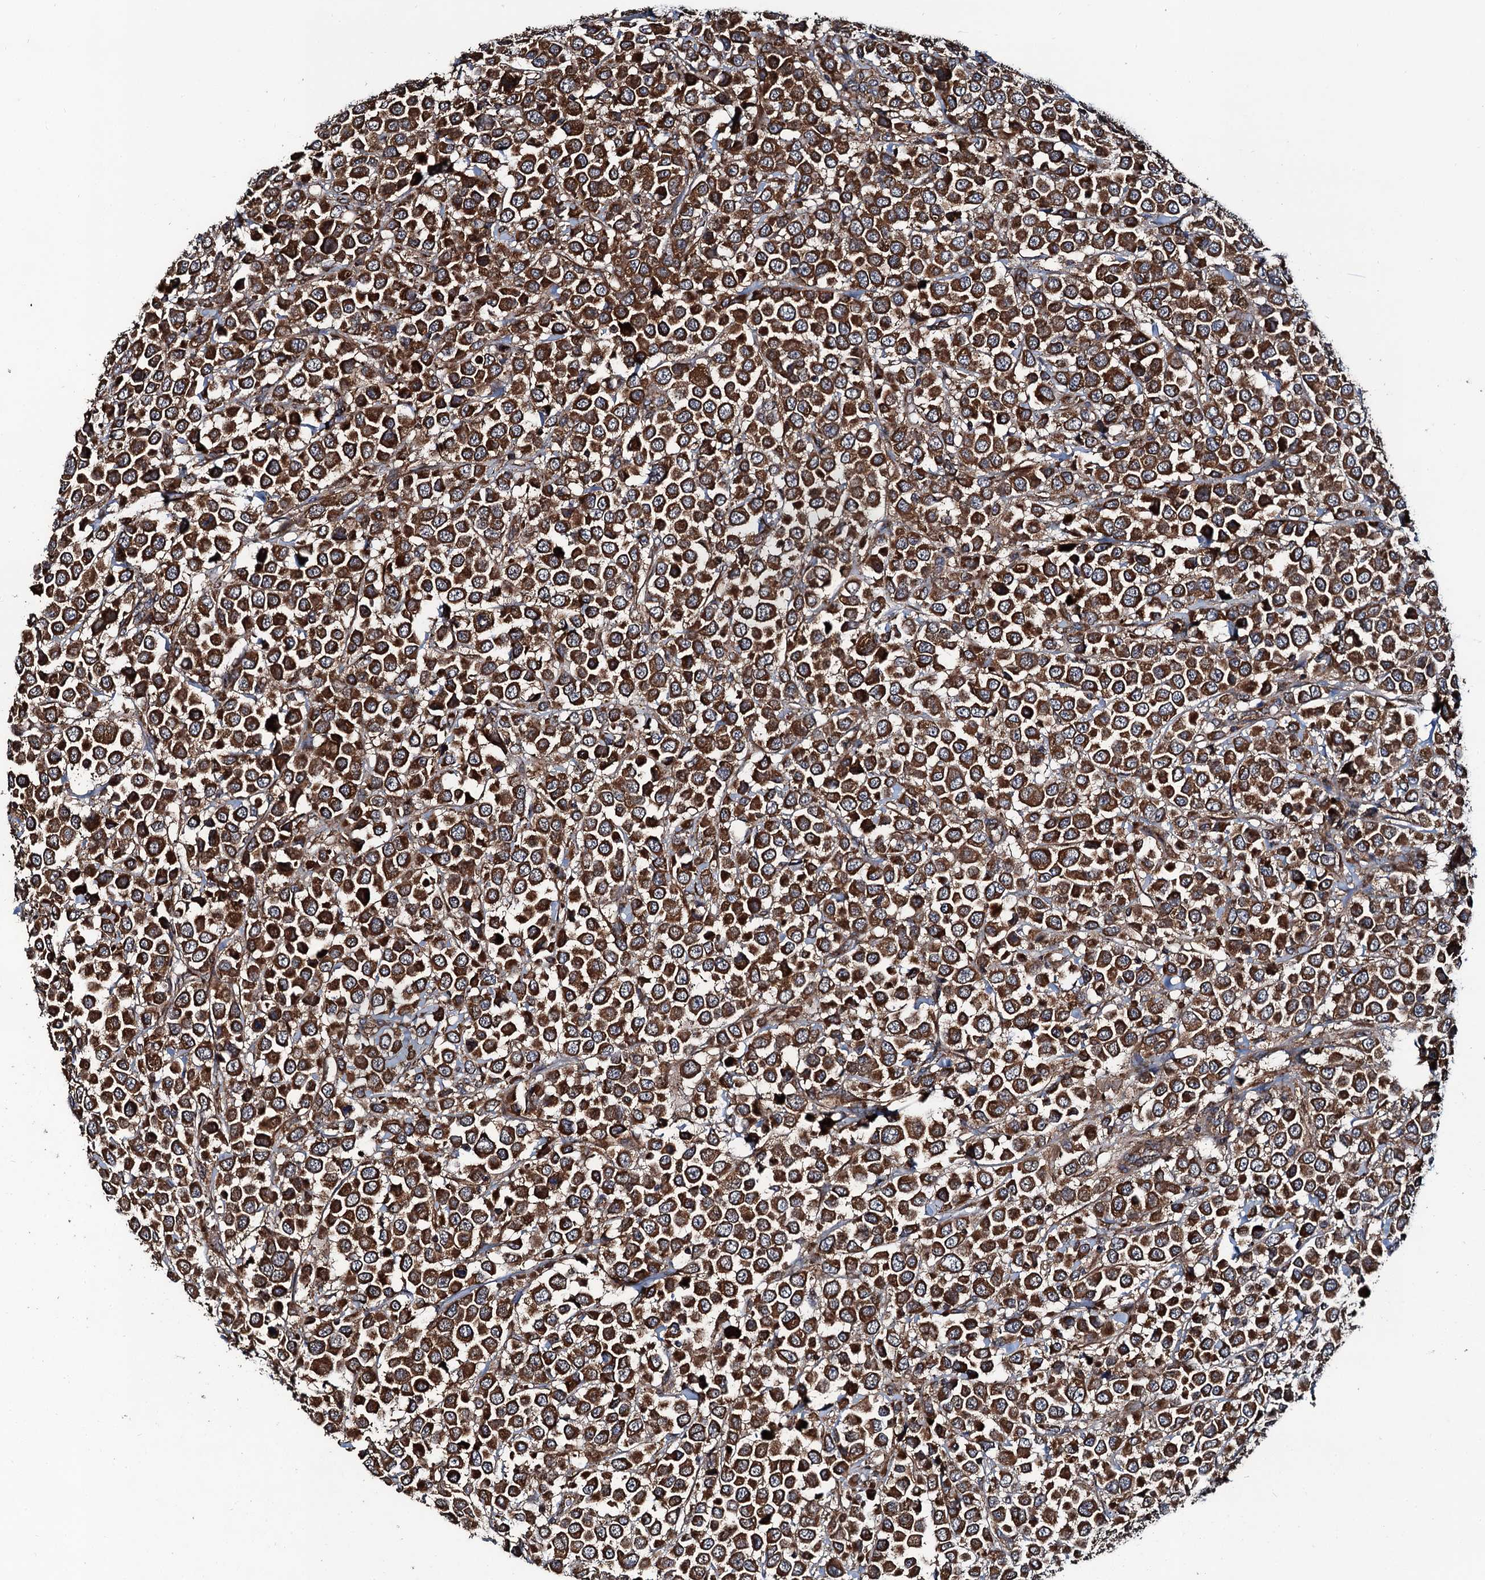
{"staining": {"intensity": "strong", "quantity": ">75%", "location": "cytoplasmic/membranous"}, "tissue": "breast cancer", "cell_type": "Tumor cells", "image_type": "cancer", "snomed": [{"axis": "morphology", "description": "Duct carcinoma"}, {"axis": "topography", "description": "Breast"}], "caption": "Strong cytoplasmic/membranous staining is identified in approximately >75% of tumor cells in breast cancer.", "gene": "NEK1", "patient": {"sex": "female", "age": 61}}